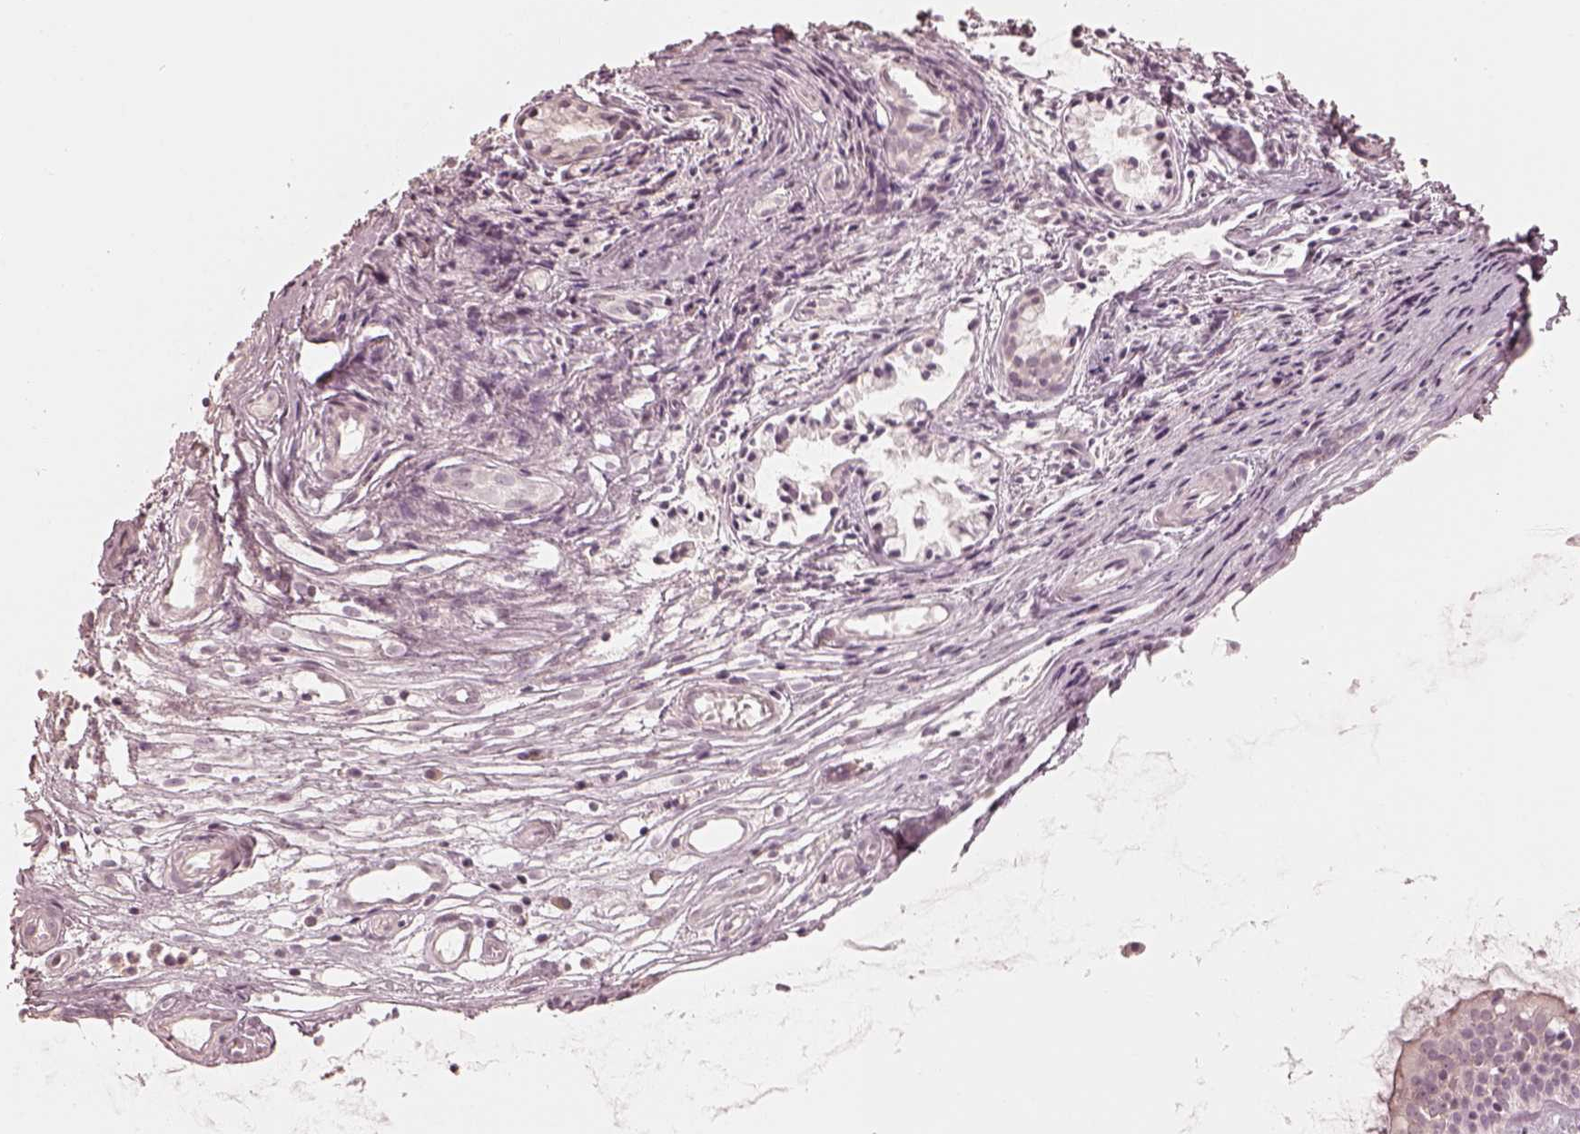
{"staining": {"intensity": "negative", "quantity": "none", "location": "none"}, "tissue": "nasopharynx", "cell_type": "Respiratory epithelial cells", "image_type": "normal", "snomed": [{"axis": "morphology", "description": "Normal tissue, NOS"}, {"axis": "topography", "description": "Nasopharynx"}], "caption": "Human nasopharynx stained for a protein using immunohistochemistry demonstrates no positivity in respiratory epithelial cells.", "gene": "ACACB", "patient": {"sex": "male", "age": 31}}